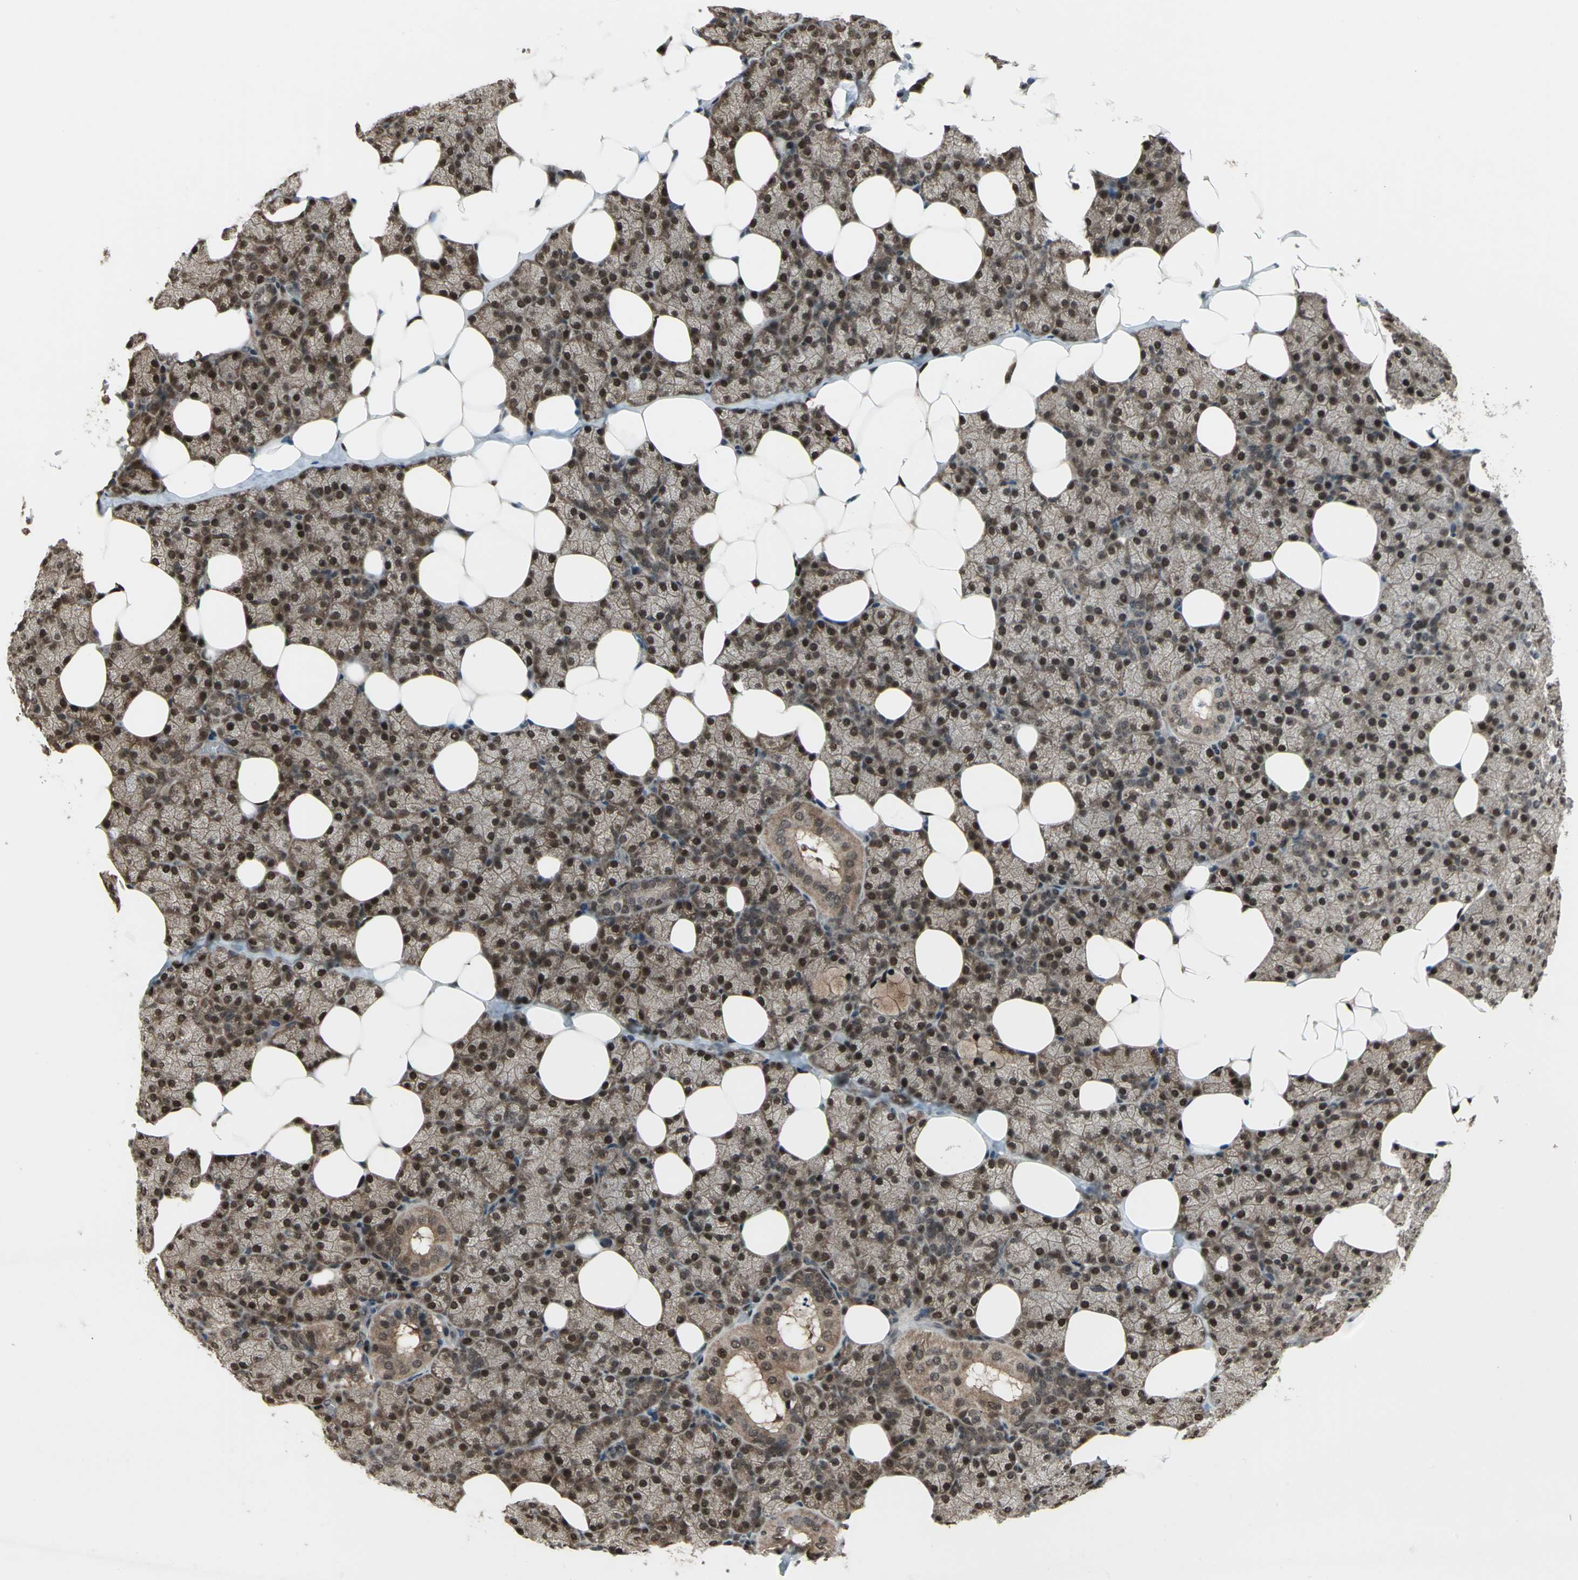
{"staining": {"intensity": "strong", "quantity": ">75%", "location": "cytoplasmic/membranous,nuclear"}, "tissue": "salivary gland", "cell_type": "Glandular cells", "image_type": "normal", "snomed": [{"axis": "morphology", "description": "Normal tissue, NOS"}, {"axis": "topography", "description": "Lymph node"}, {"axis": "topography", "description": "Salivary gland"}], "caption": "Strong cytoplasmic/membranous,nuclear protein positivity is appreciated in approximately >75% of glandular cells in salivary gland. (DAB IHC with brightfield microscopy, high magnification).", "gene": "COPS5", "patient": {"sex": "male", "age": 8}}